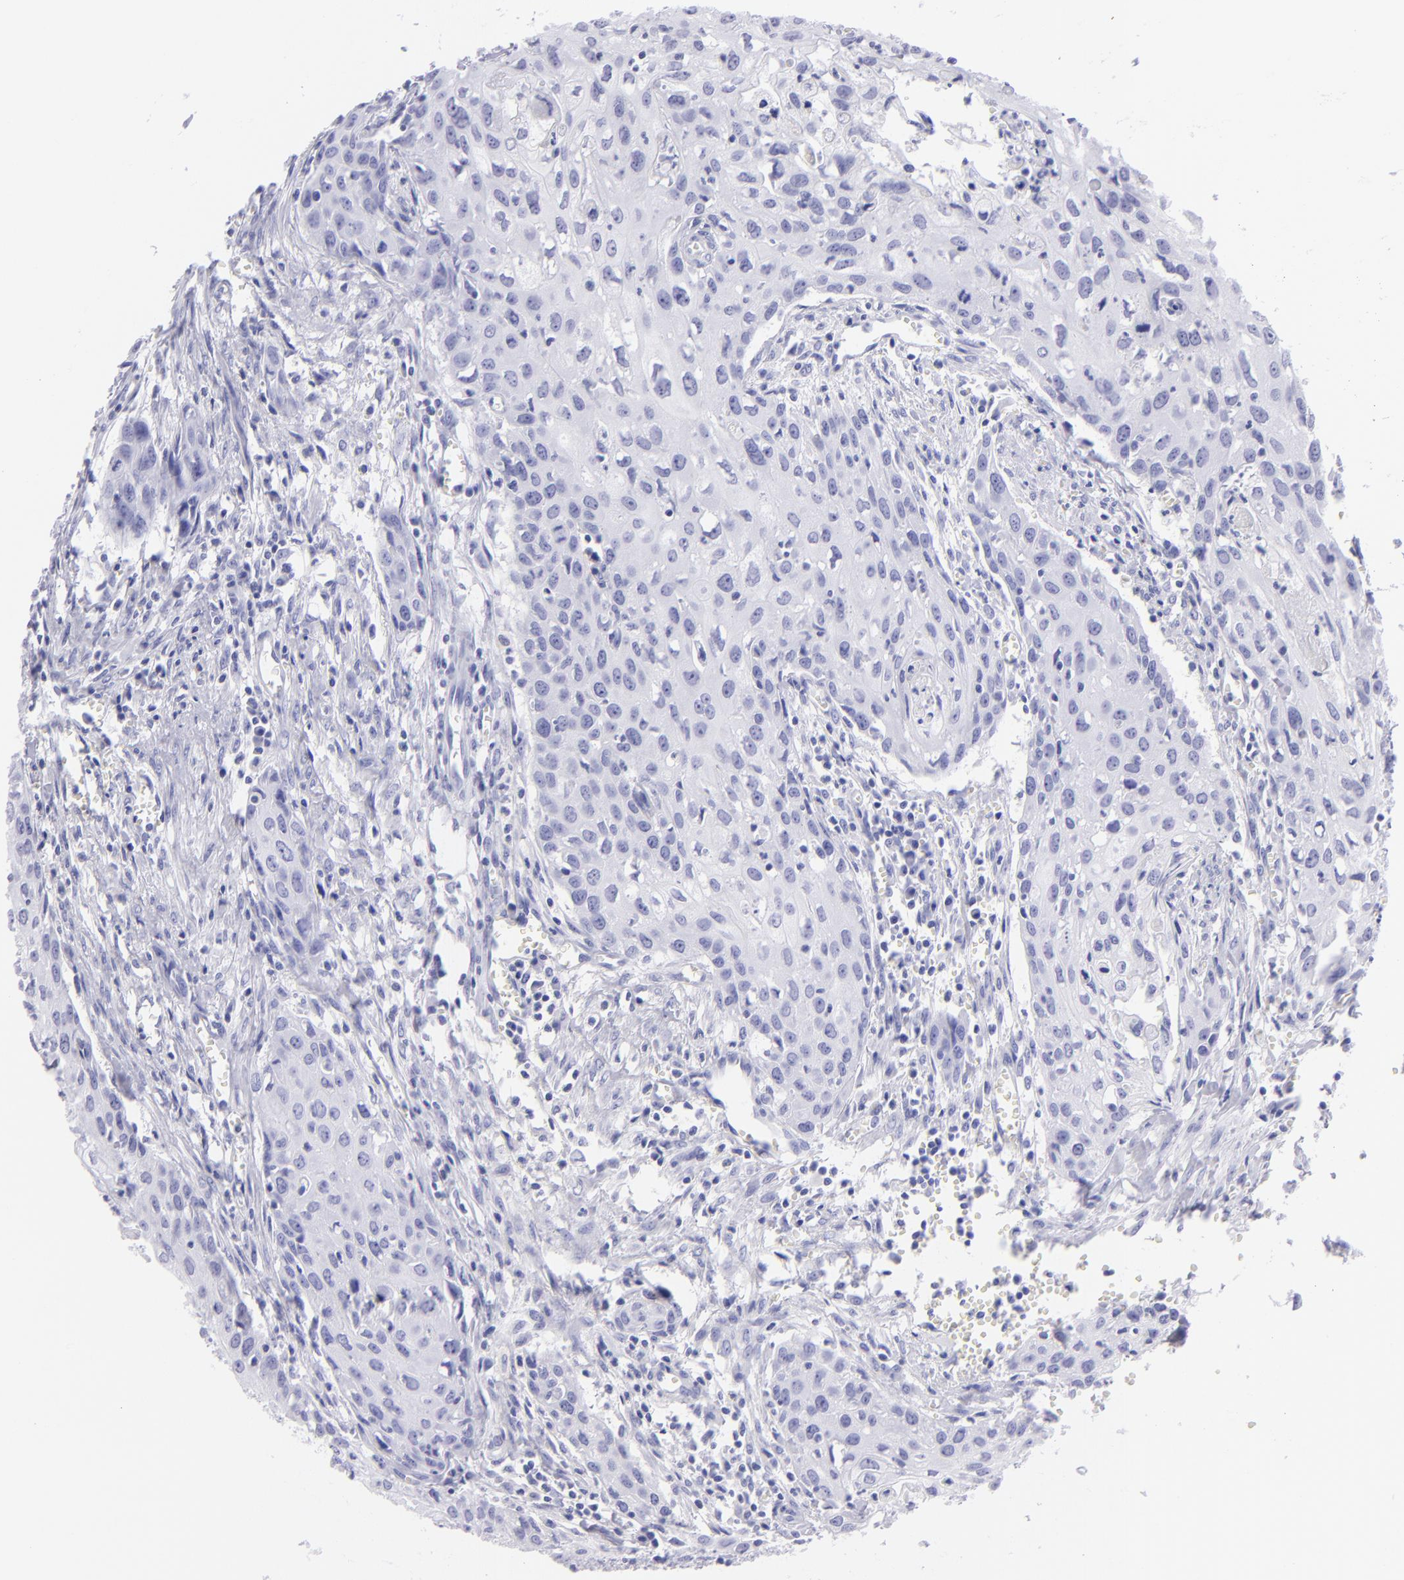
{"staining": {"intensity": "negative", "quantity": "none", "location": "none"}, "tissue": "urothelial cancer", "cell_type": "Tumor cells", "image_type": "cancer", "snomed": [{"axis": "morphology", "description": "Urothelial carcinoma, High grade"}, {"axis": "topography", "description": "Urinary bladder"}], "caption": "Immunohistochemical staining of human urothelial carcinoma (high-grade) demonstrates no significant expression in tumor cells.", "gene": "SLC1A3", "patient": {"sex": "male", "age": 54}}